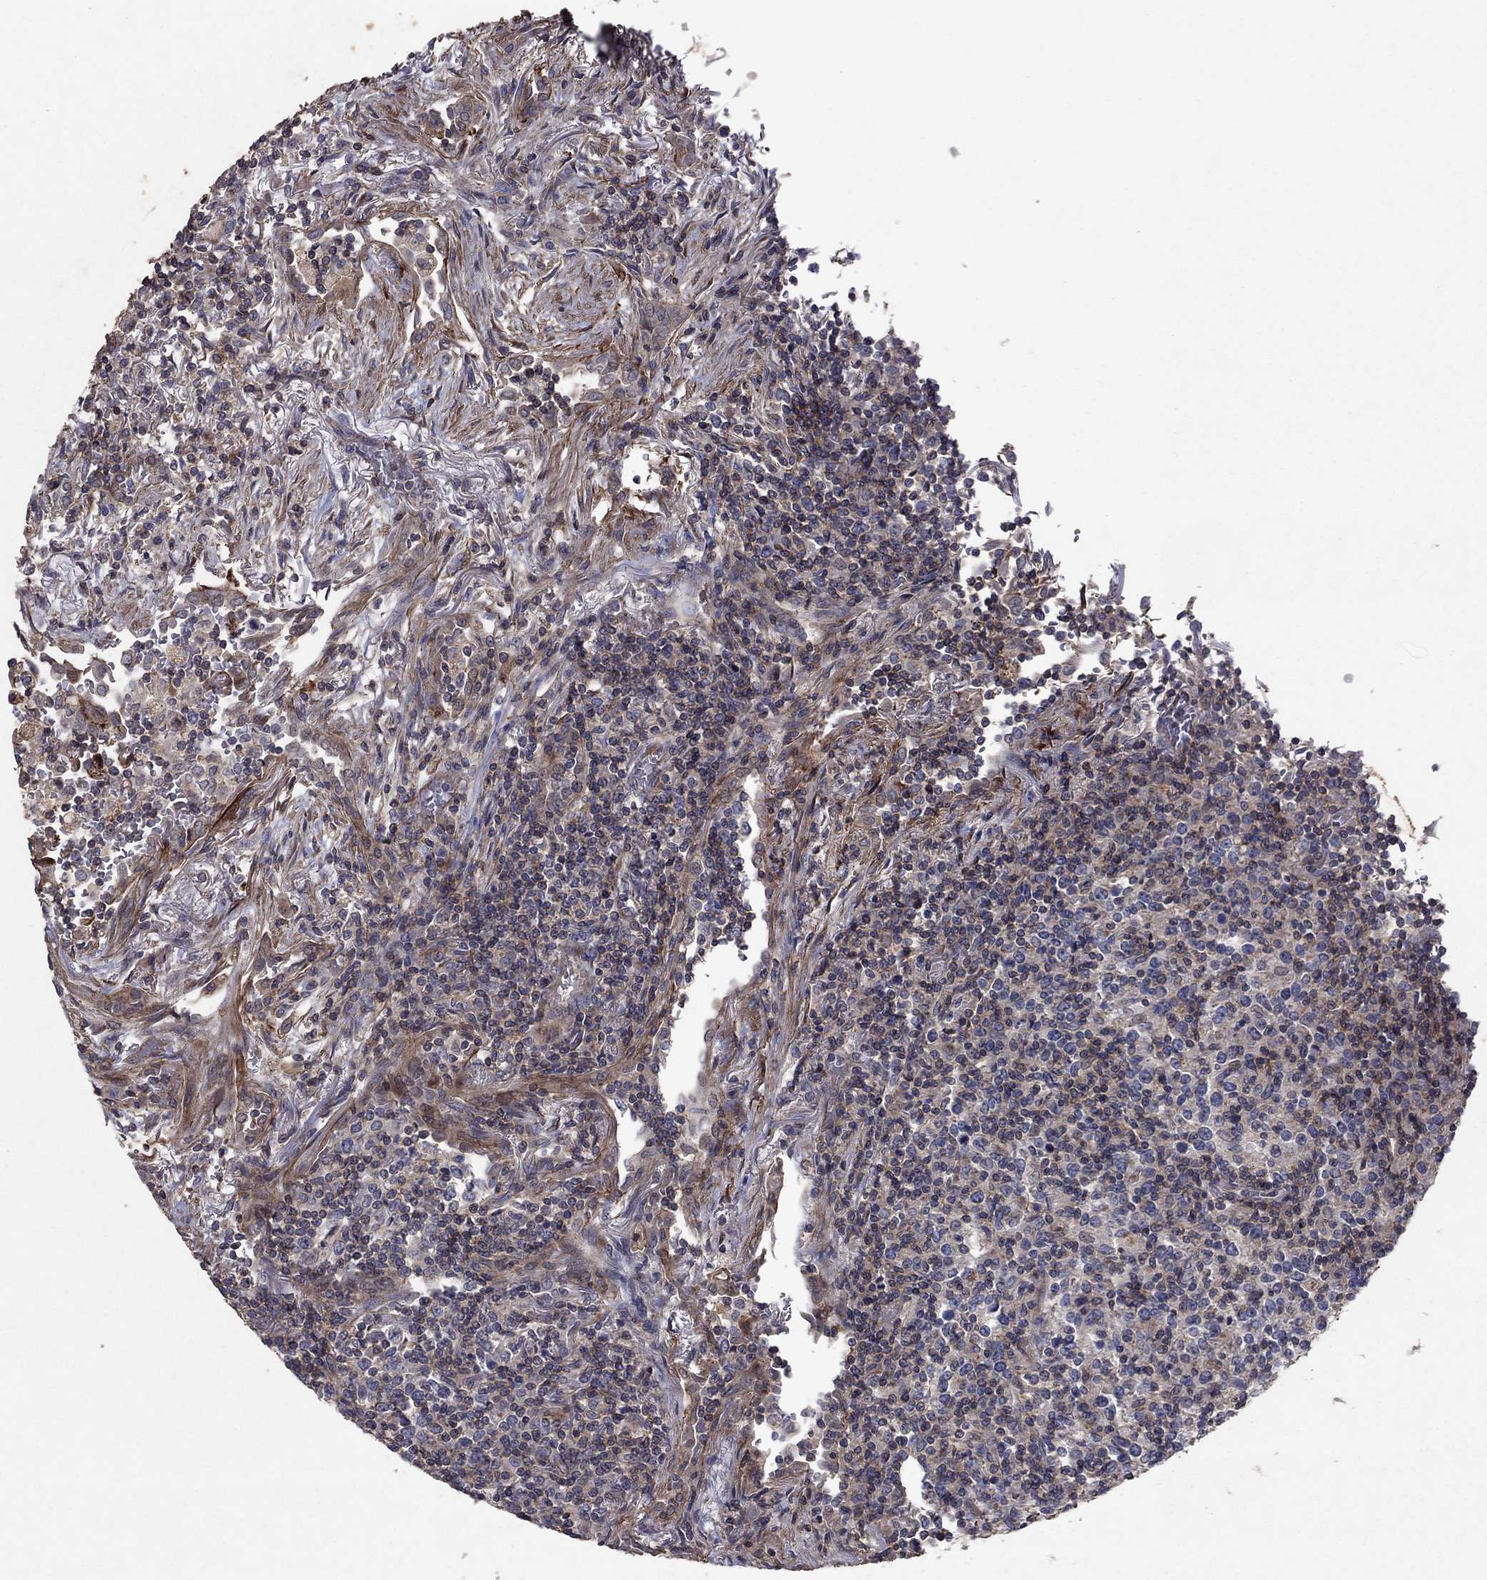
{"staining": {"intensity": "weak", "quantity": "25%-75%", "location": "cytoplasmic/membranous"}, "tissue": "lymphoma", "cell_type": "Tumor cells", "image_type": "cancer", "snomed": [{"axis": "morphology", "description": "Malignant lymphoma, non-Hodgkin's type, High grade"}, {"axis": "topography", "description": "Lung"}], "caption": "Immunohistochemical staining of human malignant lymphoma, non-Hodgkin's type (high-grade) displays low levels of weak cytoplasmic/membranous protein positivity in about 25%-75% of tumor cells.", "gene": "FRG1", "patient": {"sex": "male", "age": 79}}